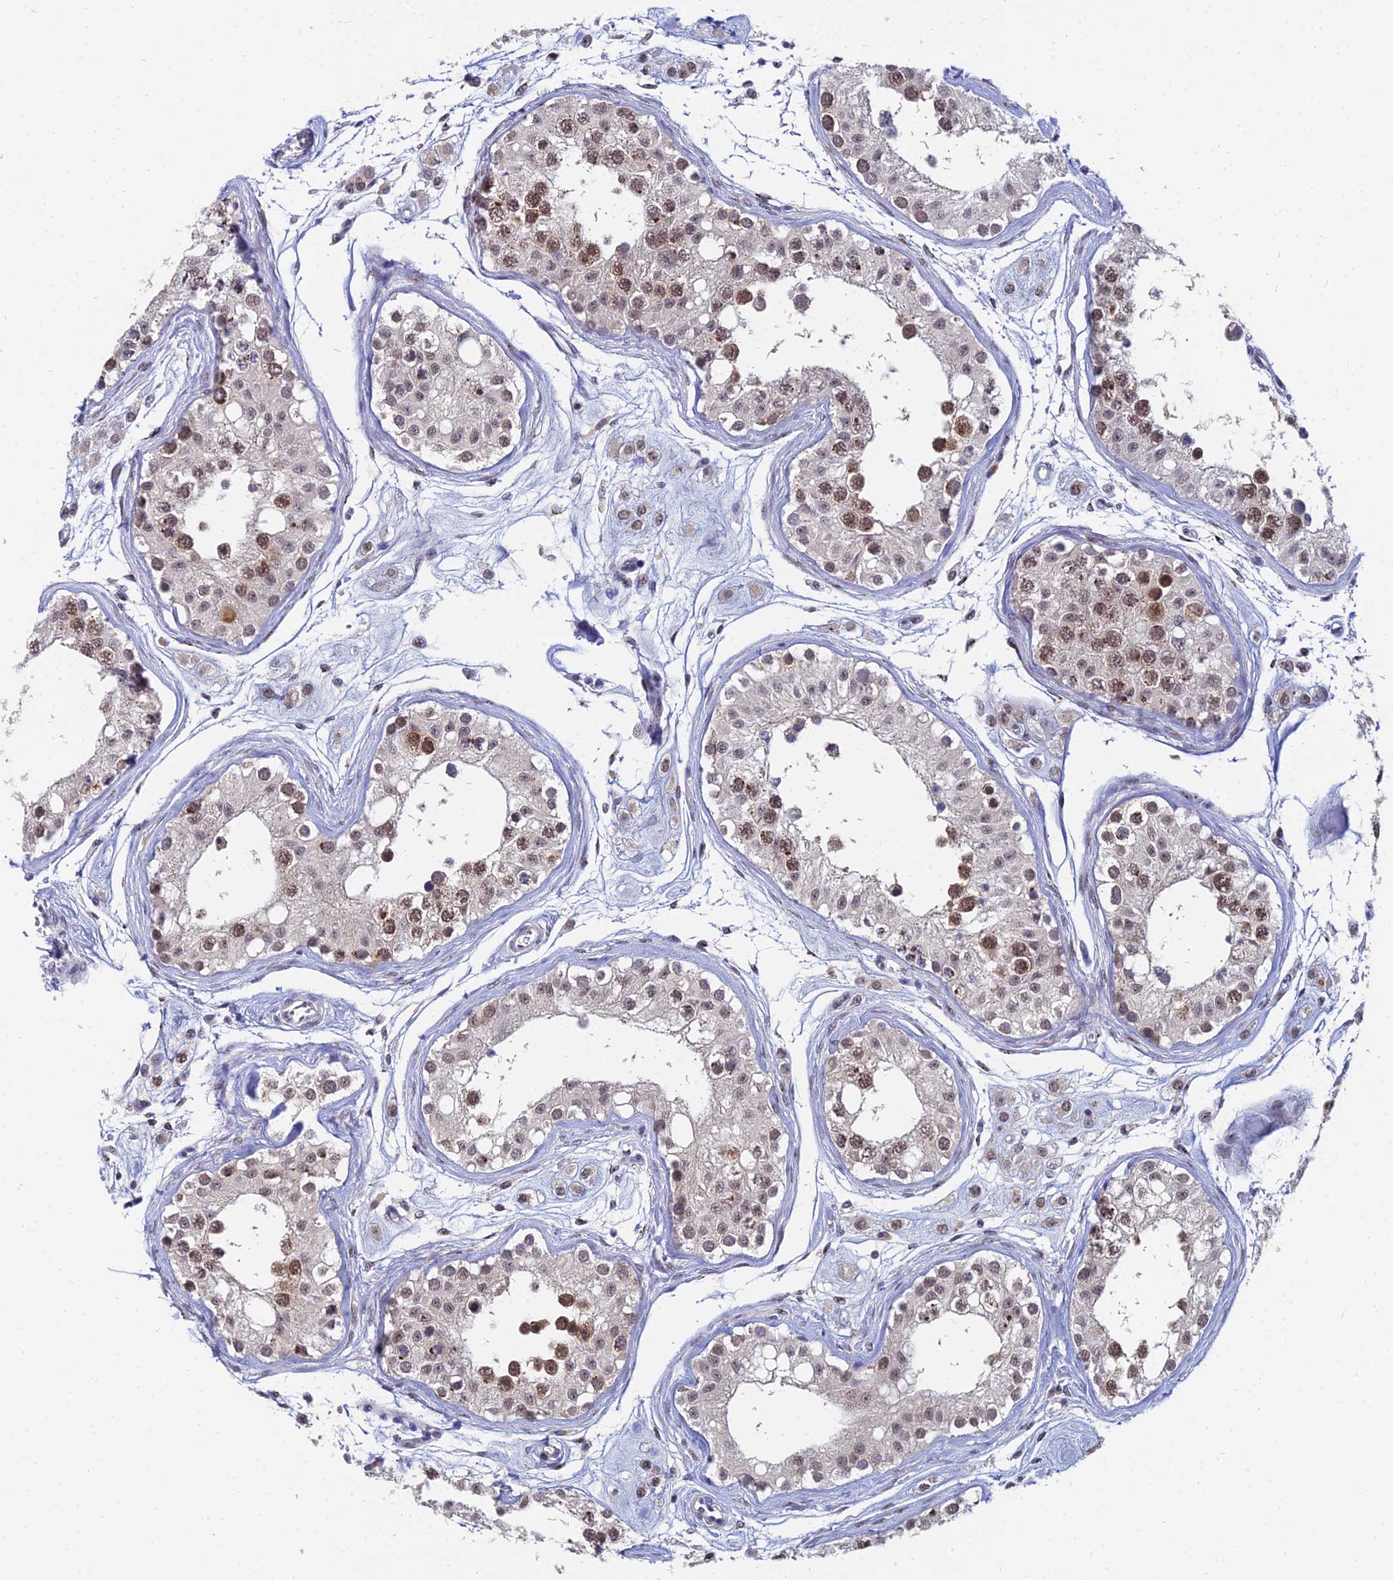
{"staining": {"intensity": "moderate", "quantity": ">75%", "location": "nuclear"}, "tissue": "testis", "cell_type": "Cells in seminiferous ducts", "image_type": "normal", "snomed": [{"axis": "morphology", "description": "Normal tissue, NOS"}, {"axis": "morphology", "description": "Adenocarcinoma, metastatic, NOS"}, {"axis": "topography", "description": "Testis"}], "caption": "Protein analysis of unremarkable testis exhibits moderate nuclear staining in about >75% of cells in seminiferous ducts.", "gene": "THOC3", "patient": {"sex": "male", "age": 26}}